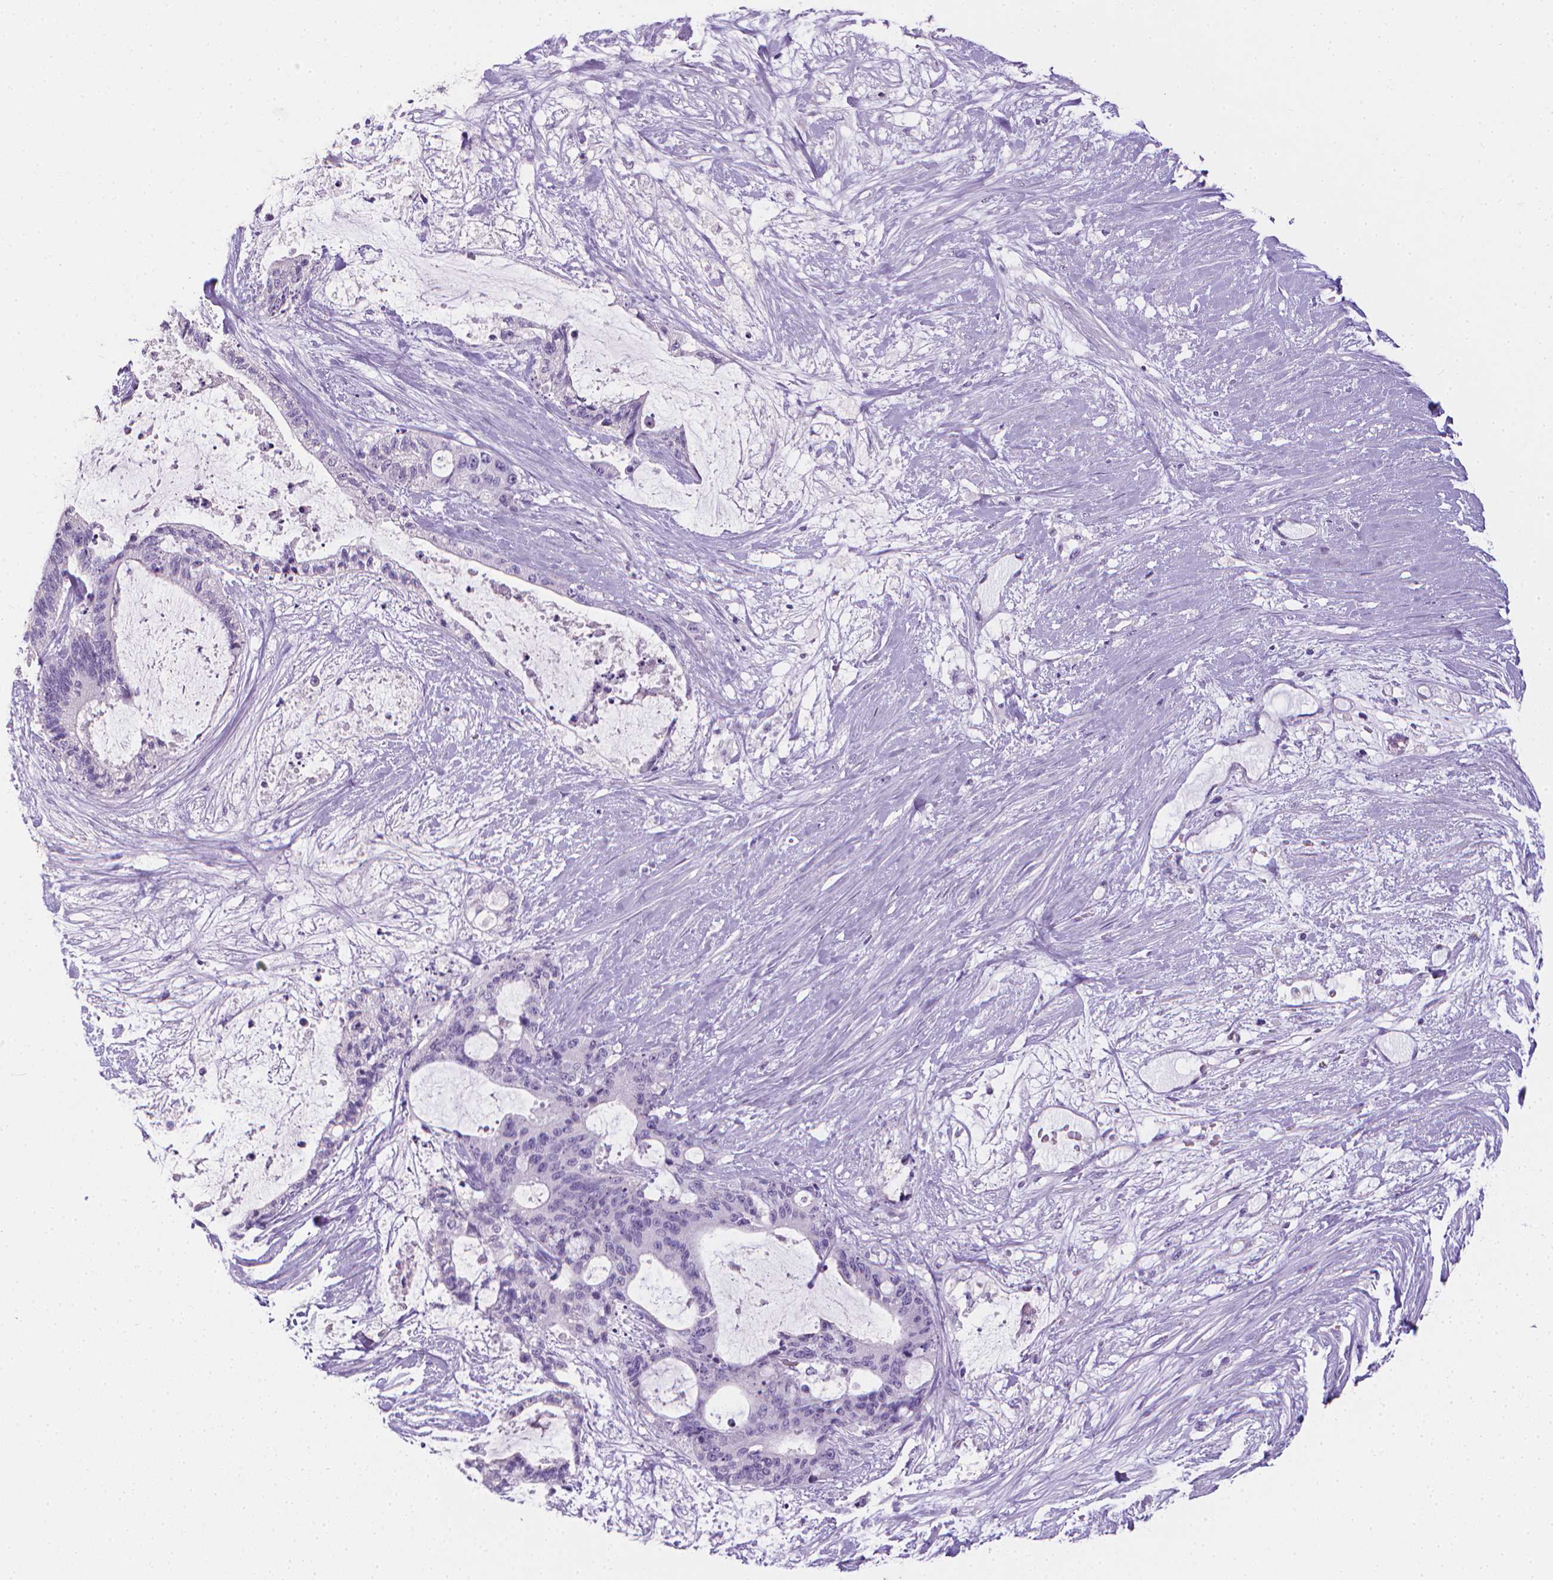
{"staining": {"intensity": "negative", "quantity": "none", "location": "none"}, "tissue": "liver cancer", "cell_type": "Tumor cells", "image_type": "cancer", "snomed": [{"axis": "morphology", "description": "Normal tissue, NOS"}, {"axis": "morphology", "description": "Cholangiocarcinoma"}, {"axis": "topography", "description": "Liver"}, {"axis": "topography", "description": "Peripheral nerve tissue"}], "caption": "Immunohistochemistry micrograph of human liver cancer (cholangiocarcinoma) stained for a protein (brown), which displays no positivity in tumor cells.", "gene": "XPNPEP2", "patient": {"sex": "female", "age": 73}}